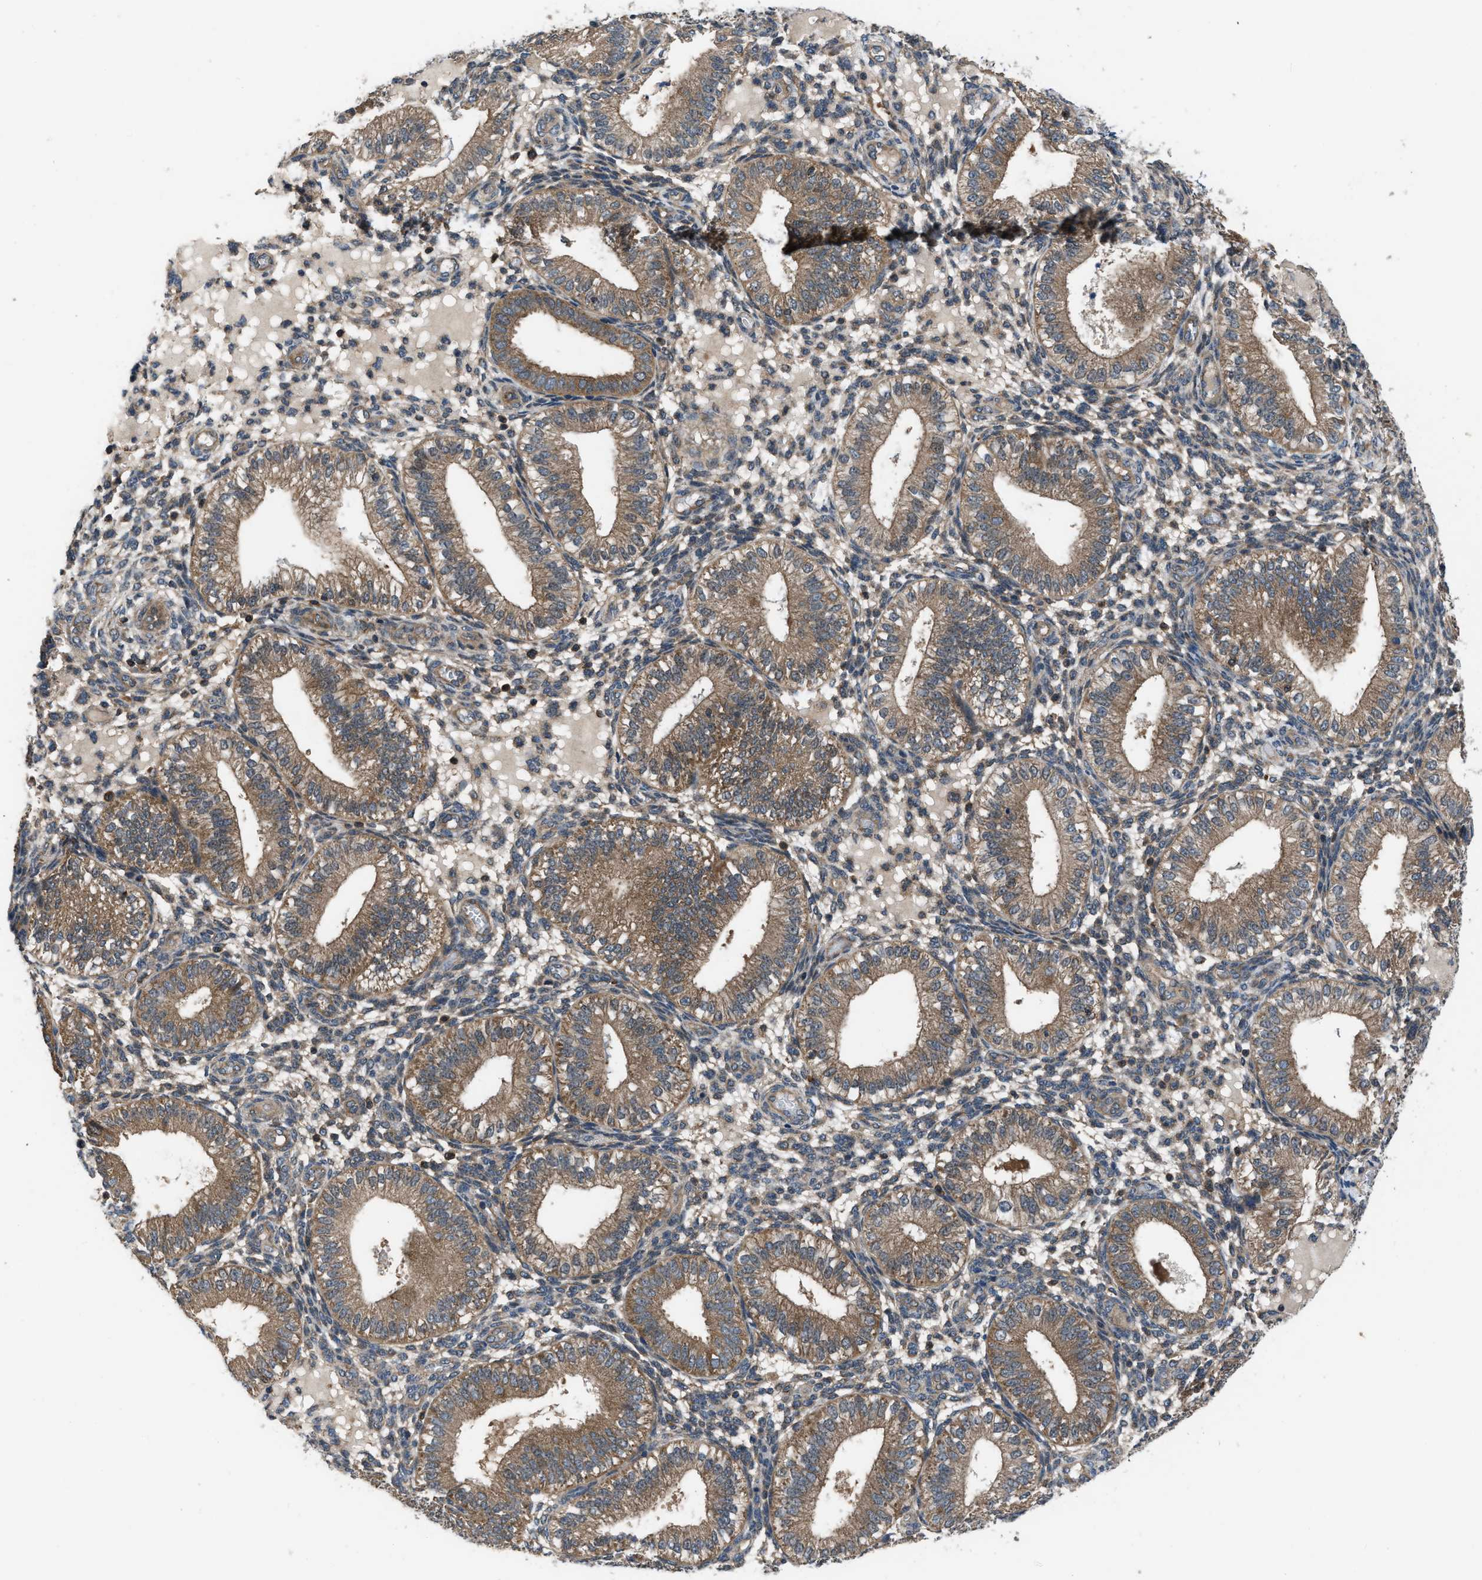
{"staining": {"intensity": "weak", "quantity": ">75%", "location": "cytoplasmic/membranous"}, "tissue": "endometrium", "cell_type": "Cells in endometrial stroma", "image_type": "normal", "snomed": [{"axis": "morphology", "description": "Normal tissue, NOS"}, {"axis": "topography", "description": "Endometrium"}], "caption": "Unremarkable endometrium was stained to show a protein in brown. There is low levels of weak cytoplasmic/membranous positivity in about >75% of cells in endometrial stroma.", "gene": "USP25", "patient": {"sex": "female", "age": 39}}